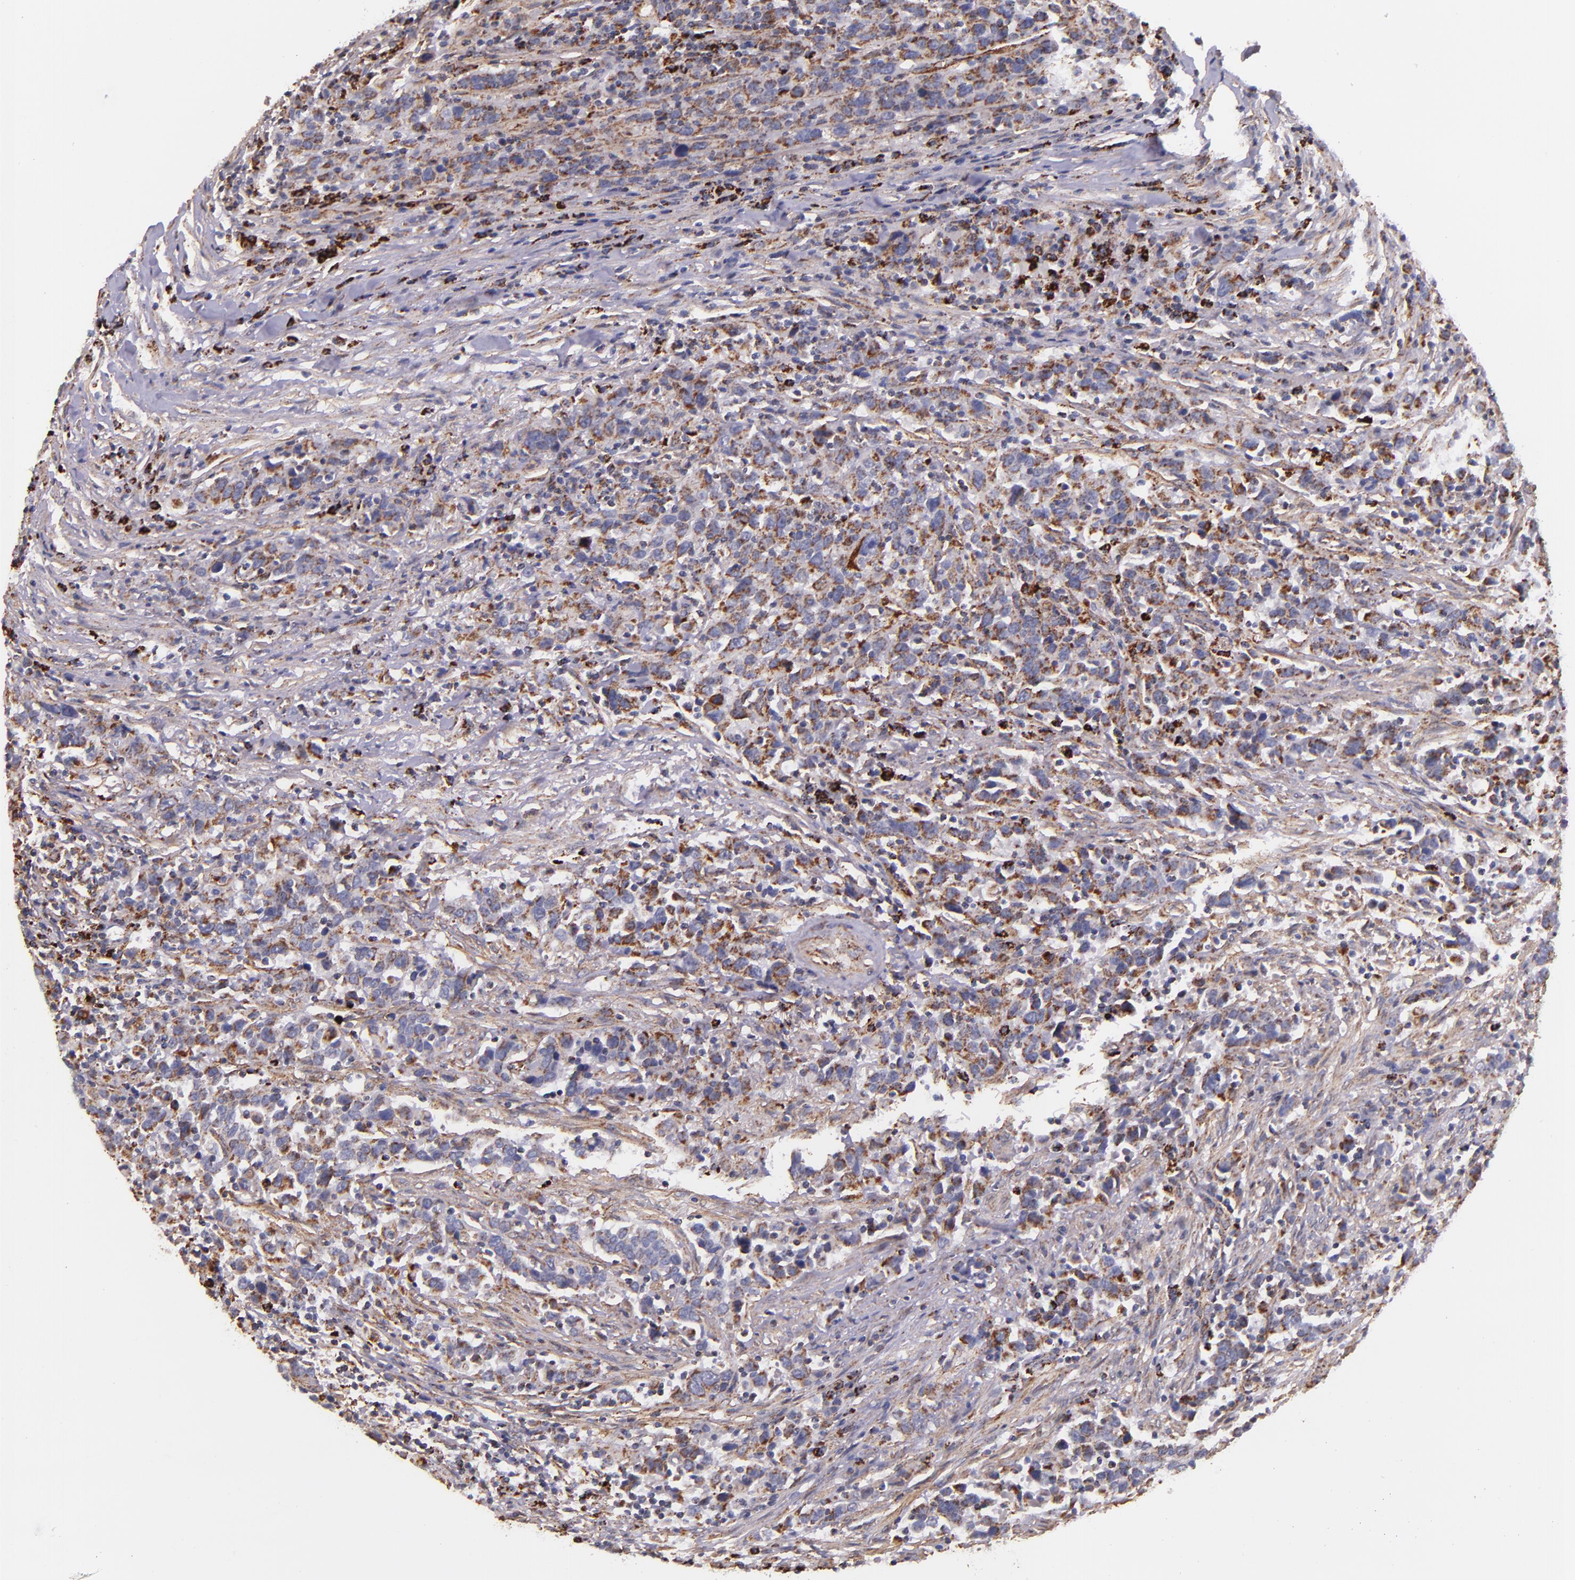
{"staining": {"intensity": "moderate", "quantity": ">75%", "location": "cytoplasmic/membranous"}, "tissue": "urothelial cancer", "cell_type": "Tumor cells", "image_type": "cancer", "snomed": [{"axis": "morphology", "description": "Urothelial carcinoma, High grade"}, {"axis": "topography", "description": "Urinary bladder"}], "caption": "Protein staining of high-grade urothelial carcinoma tissue exhibits moderate cytoplasmic/membranous expression in approximately >75% of tumor cells.", "gene": "IDH3G", "patient": {"sex": "male", "age": 61}}